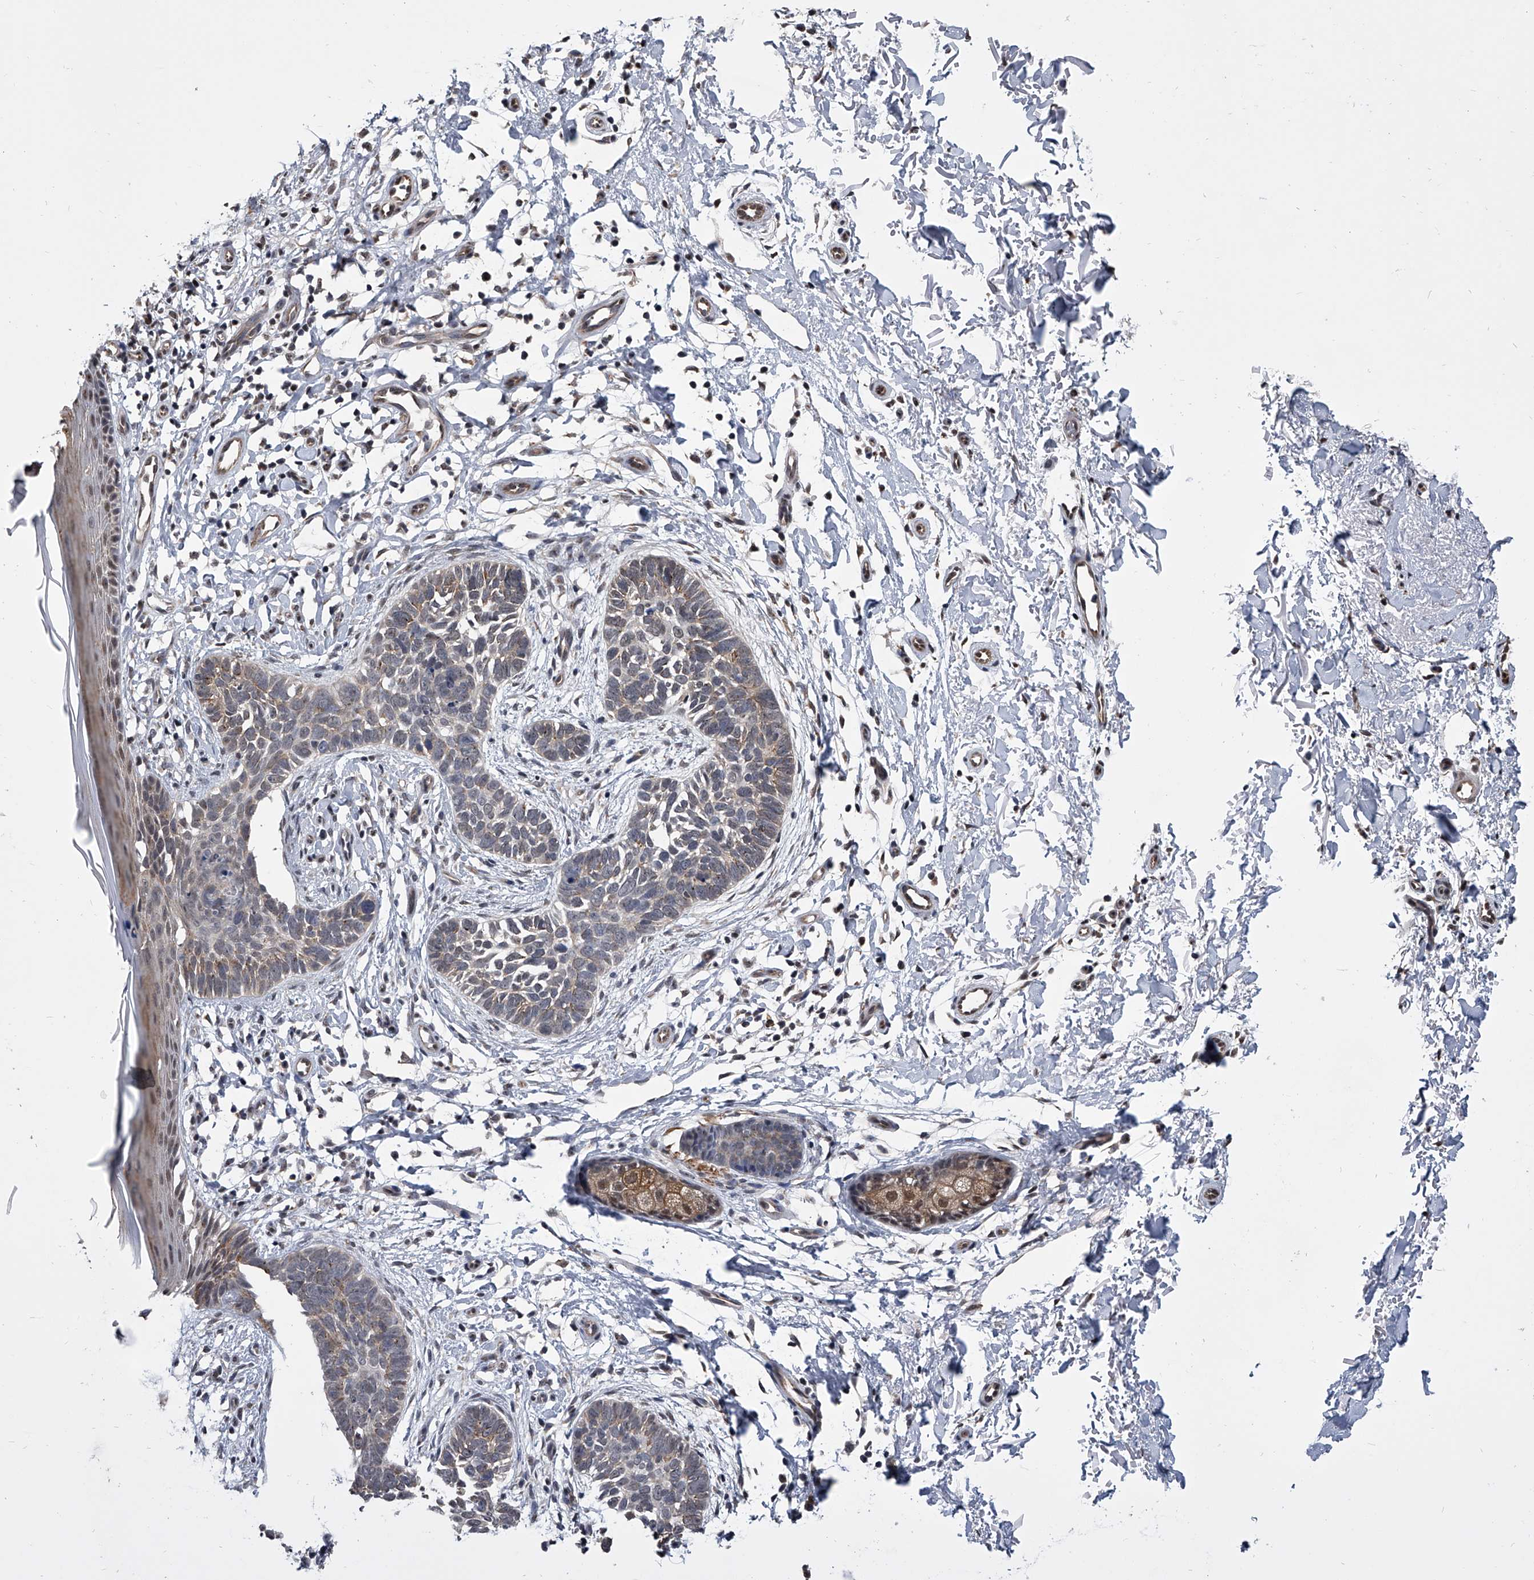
{"staining": {"intensity": "weak", "quantity": "<25%", "location": "cytoplasmic/membranous"}, "tissue": "skin cancer", "cell_type": "Tumor cells", "image_type": "cancer", "snomed": [{"axis": "morphology", "description": "Normal tissue, NOS"}, {"axis": "morphology", "description": "Basal cell carcinoma"}, {"axis": "topography", "description": "Skin"}], "caption": "Skin cancer stained for a protein using immunohistochemistry exhibits no expression tumor cells.", "gene": "ZNF76", "patient": {"sex": "male", "age": 77}}